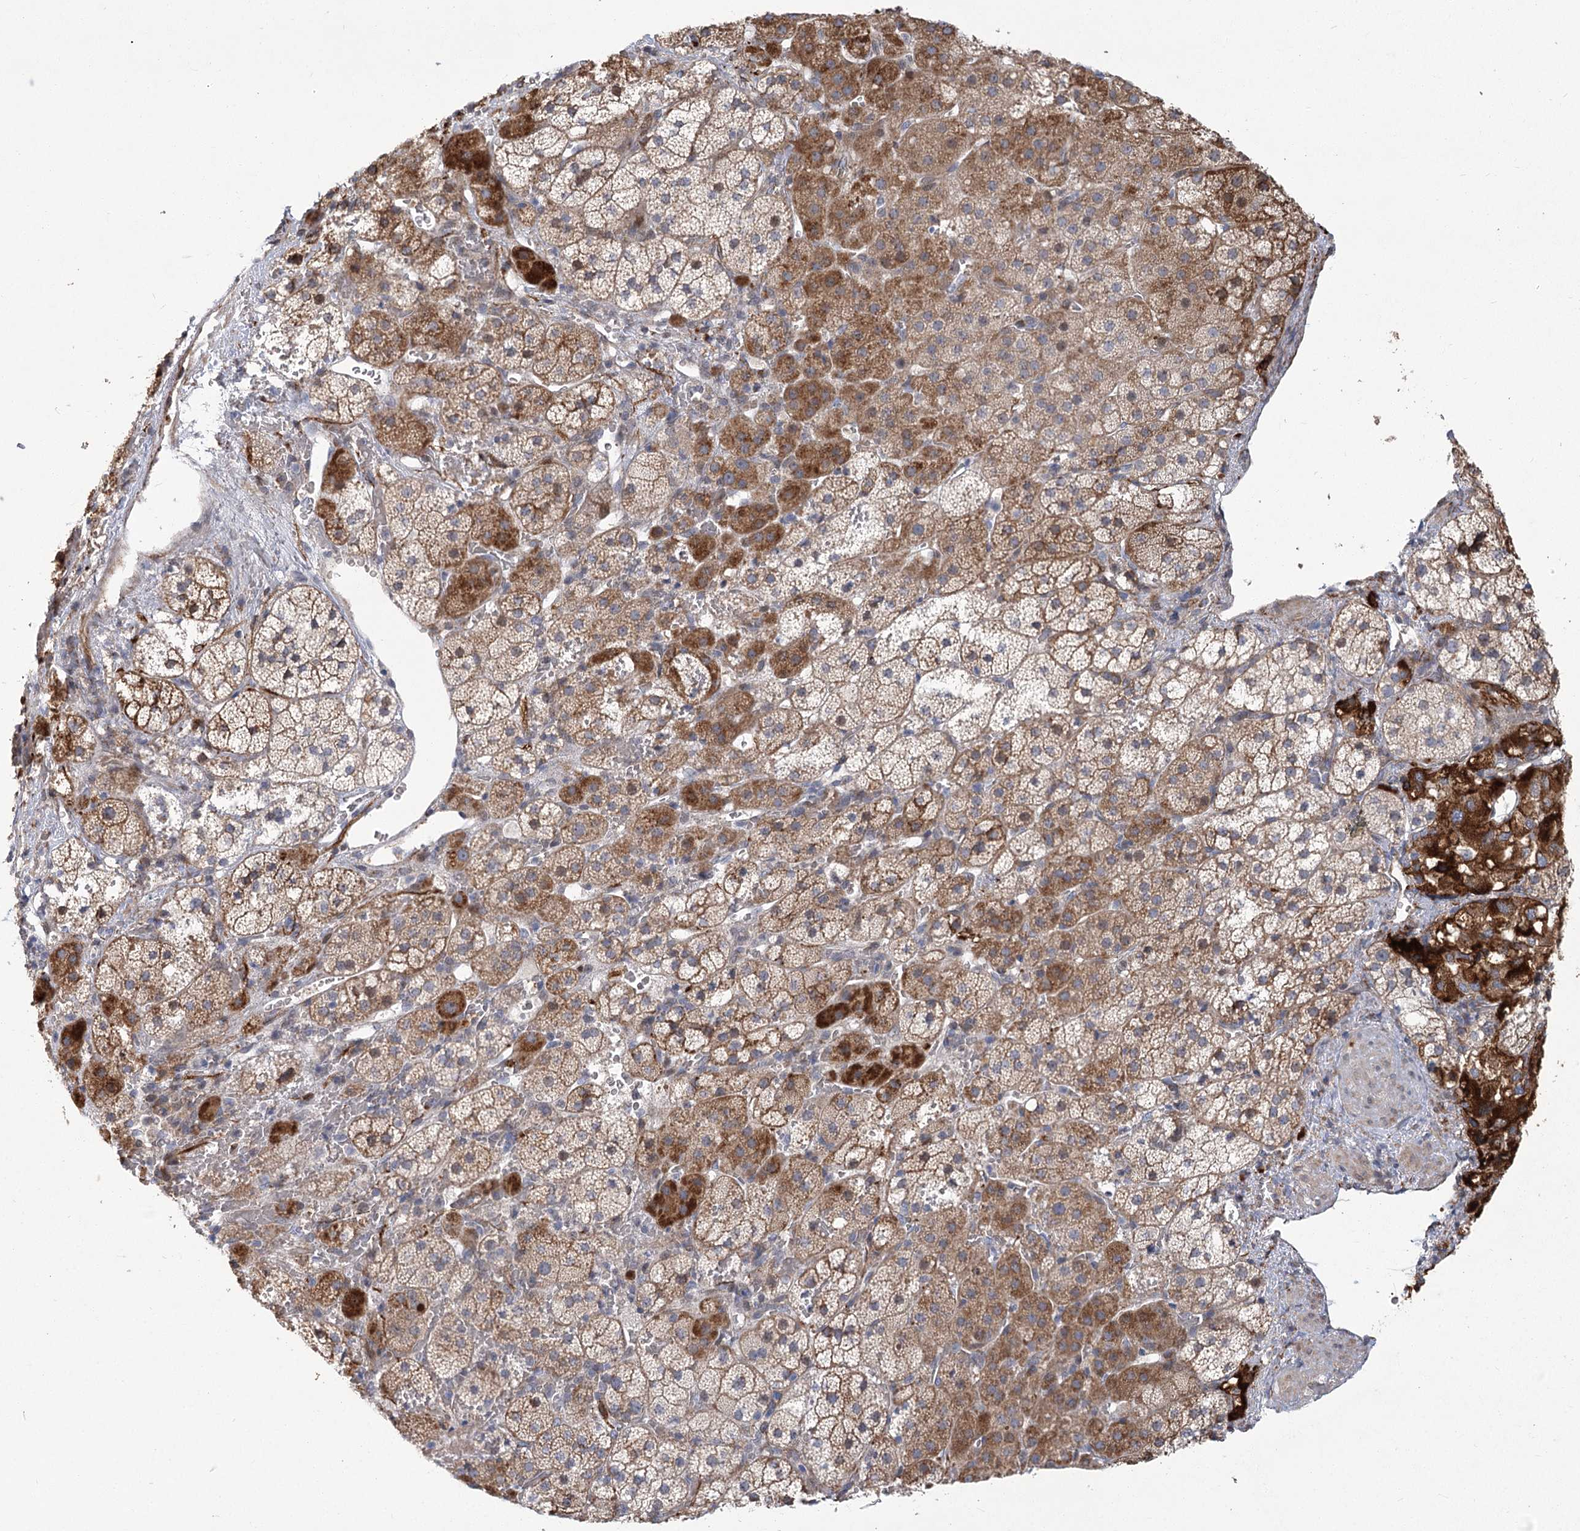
{"staining": {"intensity": "strong", "quantity": "25%-75%", "location": "cytoplasmic/membranous"}, "tissue": "adrenal gland", "cell_type": "Glandular cells", "image_type": "normal", "snomed": [{"axis": "morphology", "description": "Normal tissue, NOS"}, {"axis": "topography", "description": "Adrenal gland"}], "caption": "Strong cytoplasmic/membranous protein positivity is present in approximately 25%-75% of glandular cells in adrenal gland. (DAB IHC, brown staining for protein, blue staining for nuclei).", "gene": "GCNT4", "patient": {"sex": "female", "age": 44}}